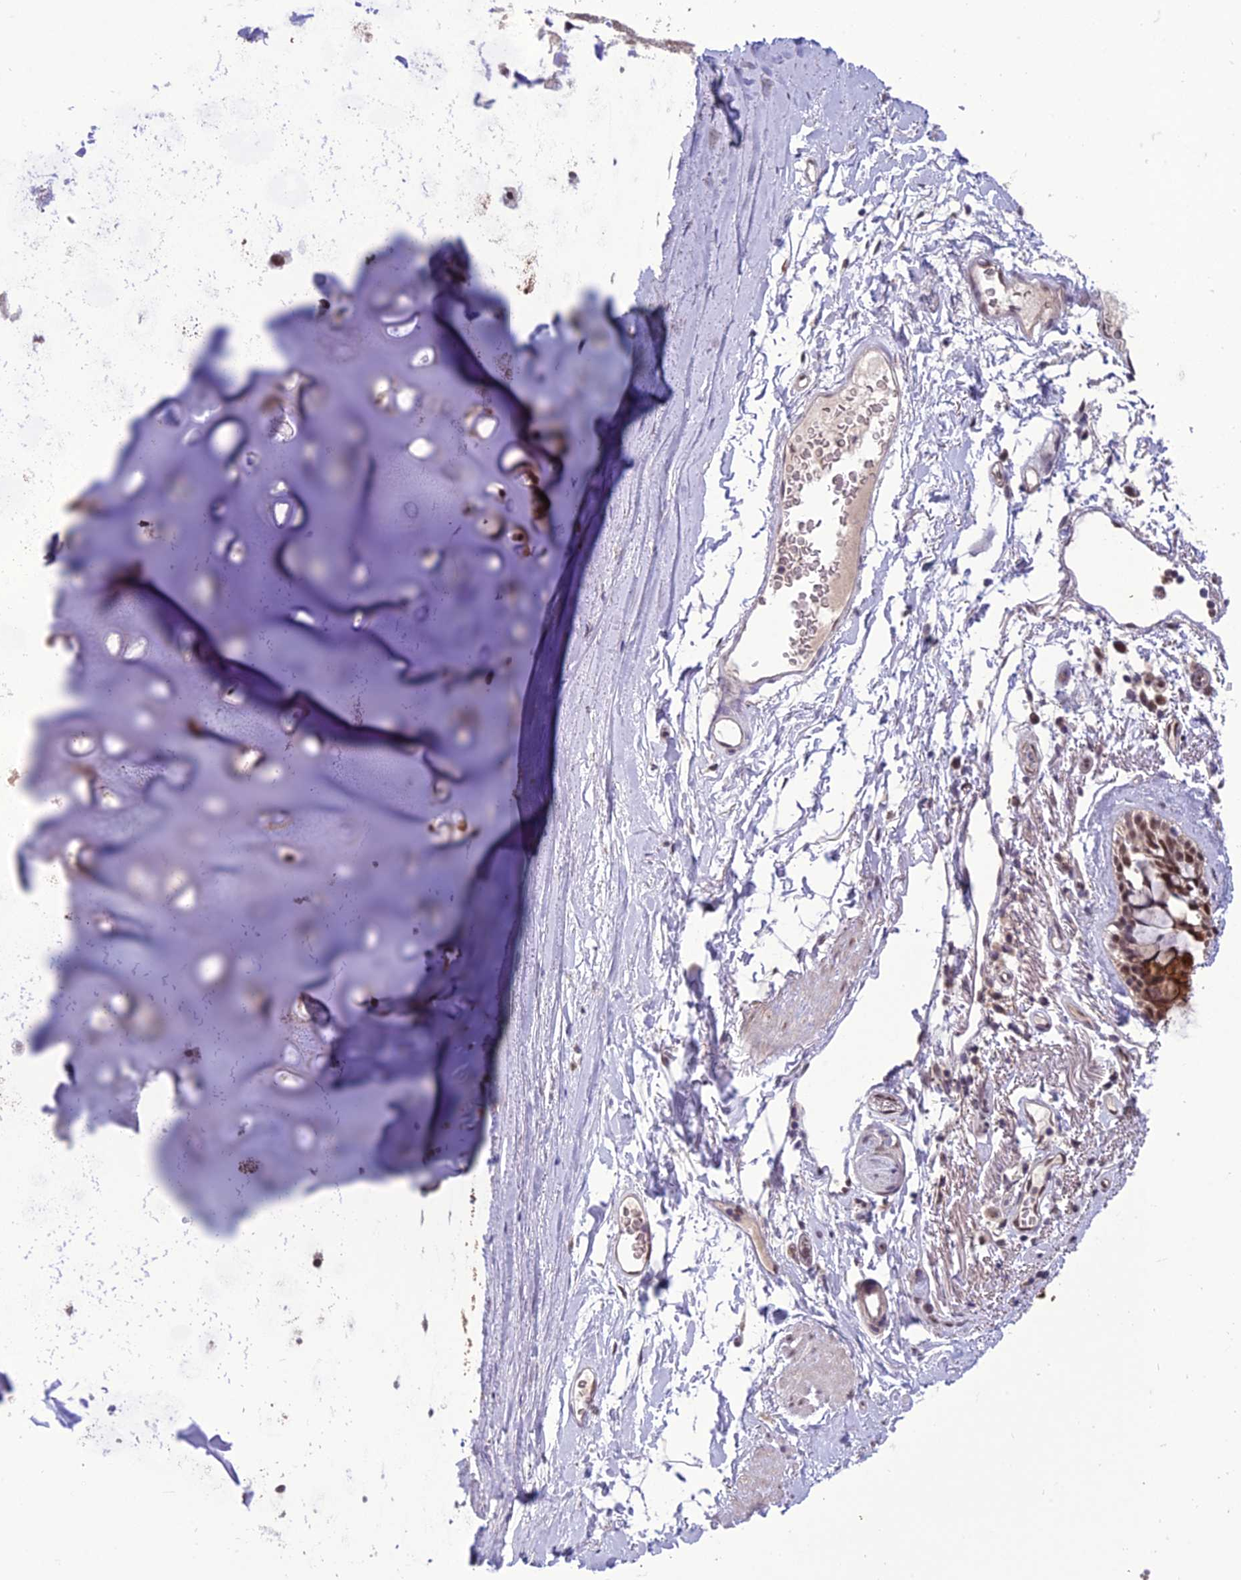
{"staining": {"intensity": "moderate", "quantity": "<25%", "location": "nuclear"}, "tissue": "adipose tissue", "cell_type": "Adipocytes", "image_type": "normal", "snomed": [{"axis": "morphology", "description": "Normal tissue, NOS"}, {"axis": "topography", "description": "Lymph node"}, {"axis": "topography", "description": "Bronchus"}], "caption": "The photomicrograph demonstrates staining of benign adipose tissue, revealing moderate nuclear protein positivity (brown color) within adipocytes. The staining is performed using DAB (3,3'-diaminobenzidine) brown chromogen to label protein expression. The nuclei are counter-stained blue using hematoxylin.", "gene": "RANBP3", "patient": {"sex": "male", "age": 63}}